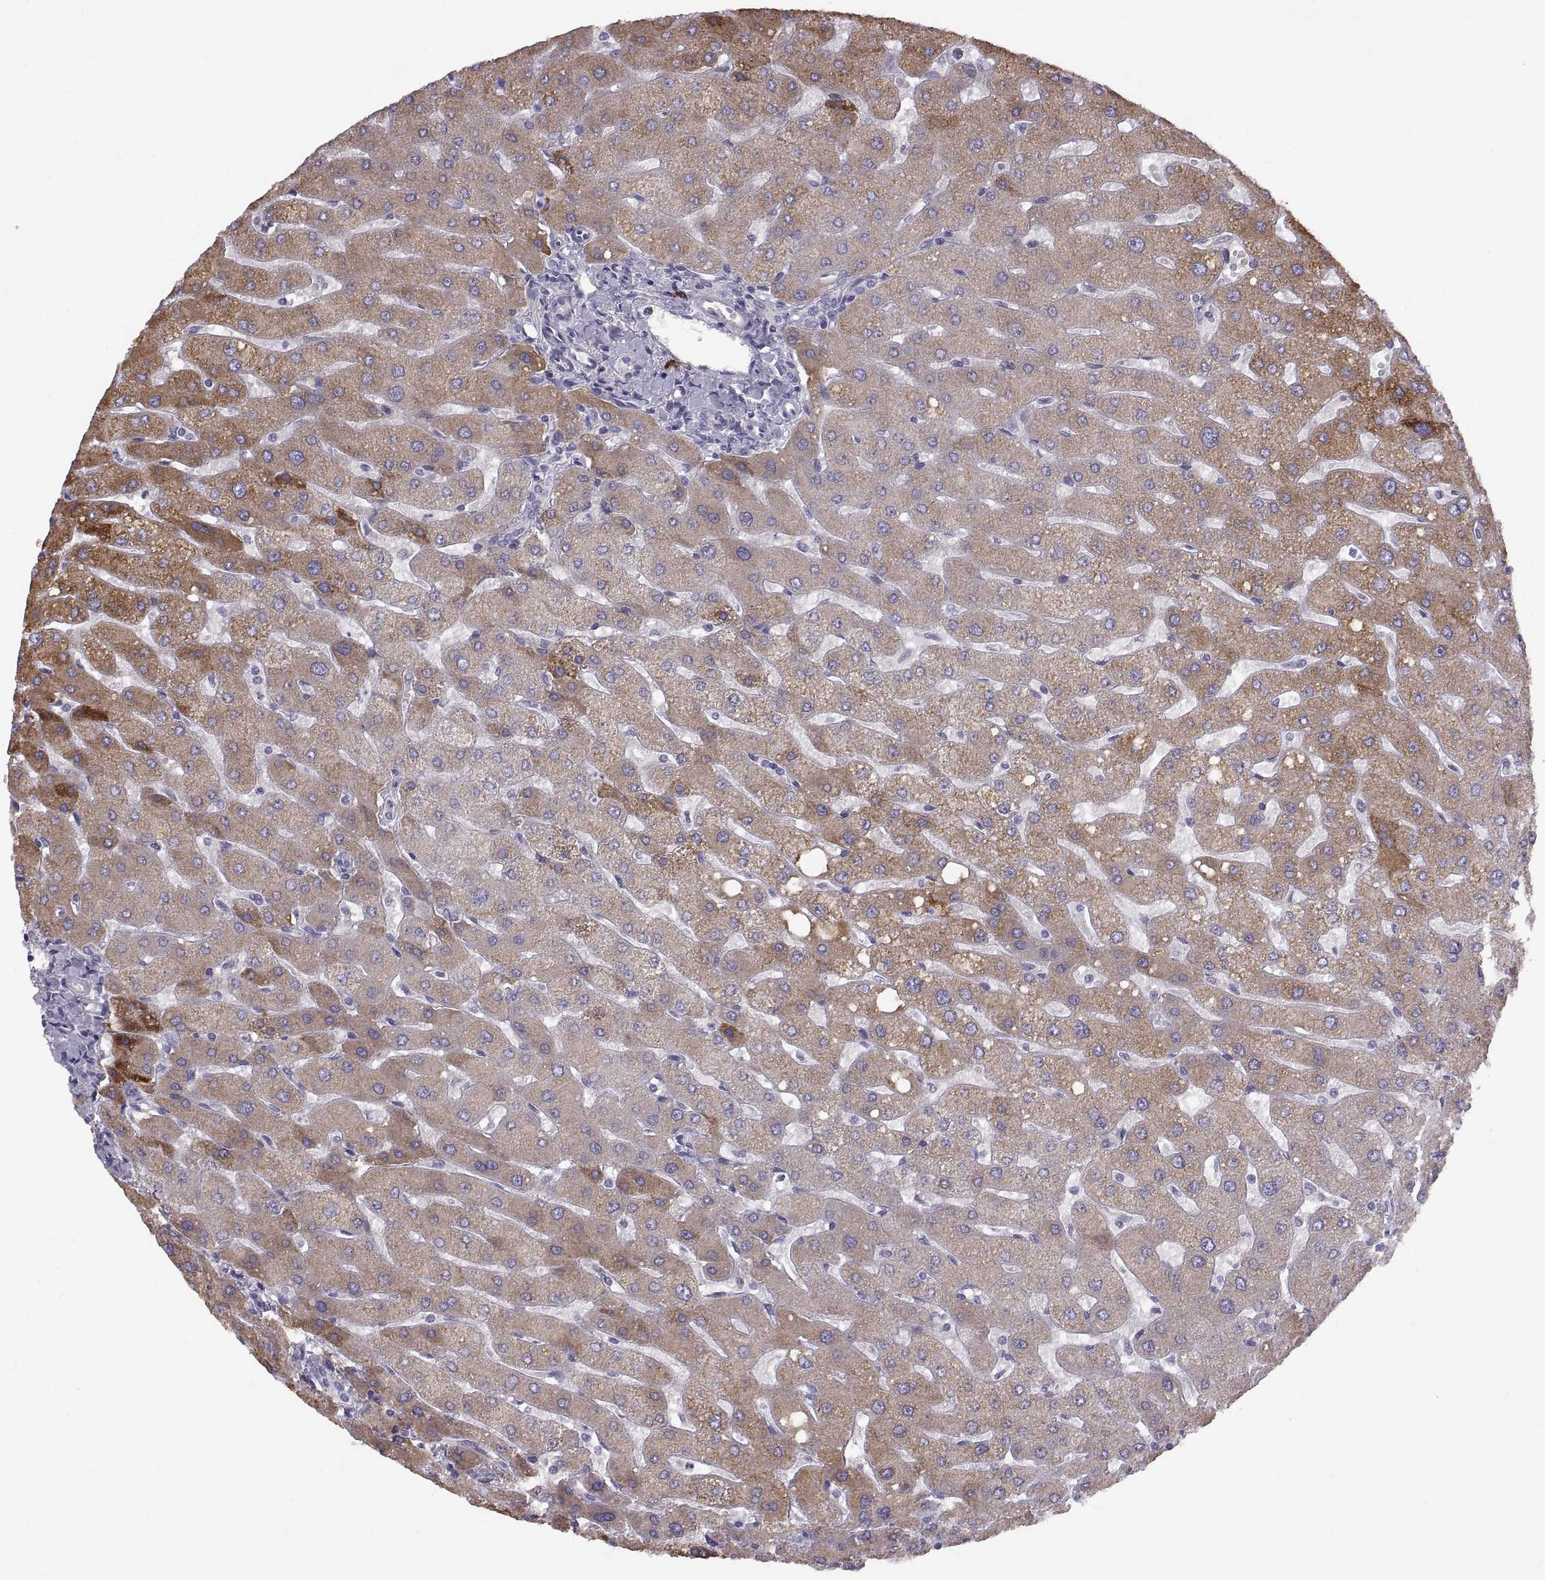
{"staining": {"intensity": "negative", "quantity": "none", "location": "none"}, "tissue": "liver", "cell_type": "Cholangiocytes", "image_type": "normal", "snomed": [{"axis": "morphology", "description": "Normal tissue, NOS"}, {"axis": "topography", "description": "Liver"}], "caption": "Immunohistochemistry micrograph of benign liver stained for a protein (brown), which exhibits no expression in cholangiocytes. (DAB (3,3'-diaminobenzidine) immunohistochemistry (IHC) visualized using brightfield microscopy, high magnification).", "gene": "WFDC8", "patient": {"sex": "male", "age": 67}}